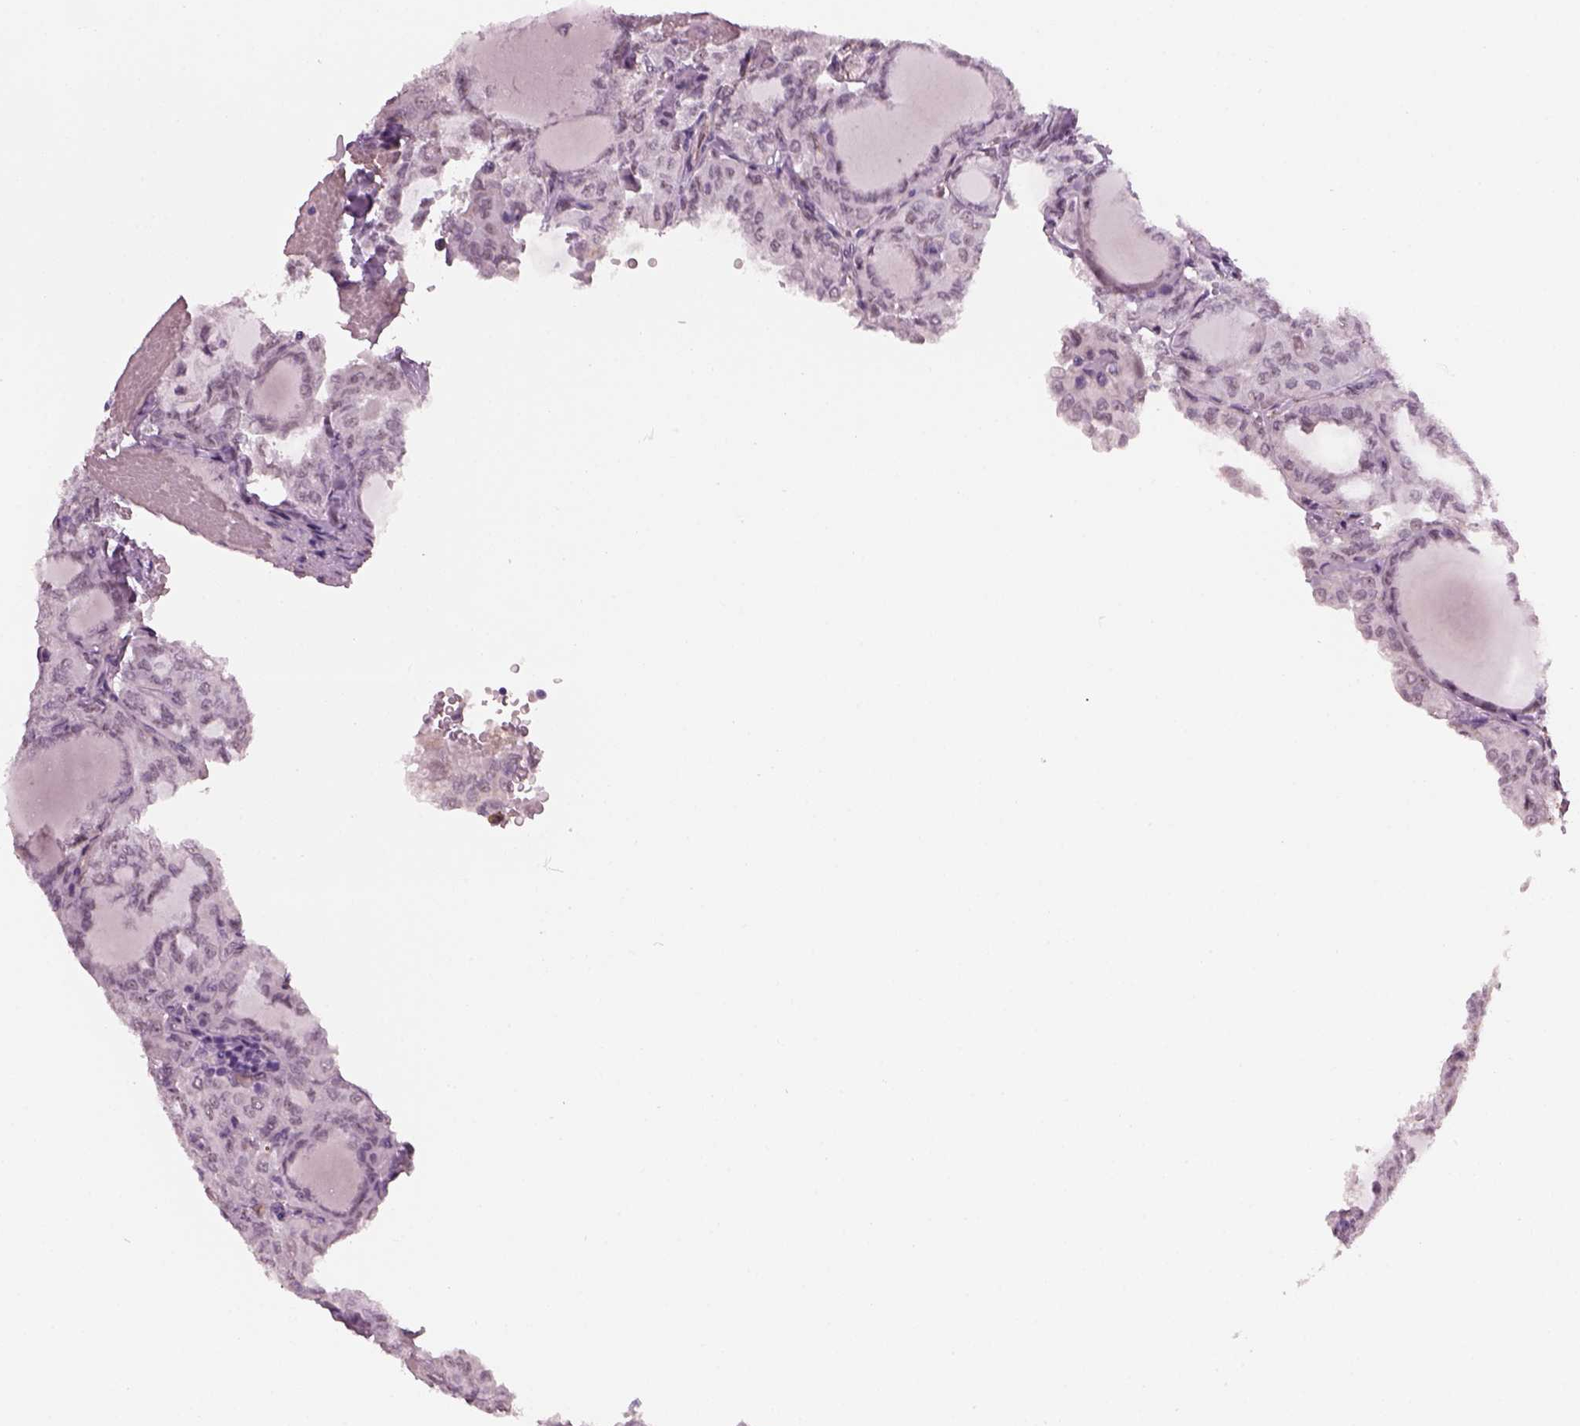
{"staining": {"intensity": "negative", "quantity": "none", "location": "none"}, "tissue": "thyroid cancer", "cell_type": "Tumor cells", "image_type": "cancer", "snomed": [{"axis": "morphology", "description": "Papillary adenocarcinoma, NOS"}, {"axis": "topography", "description": "Thyroid gland"}], "caption": "IHC of thyroid cancer (papillary adenocarcinoma) exhibits no staining in tumor cells.", "gene": "NAT8", "patient": {"sex": "male", "age": 20}}